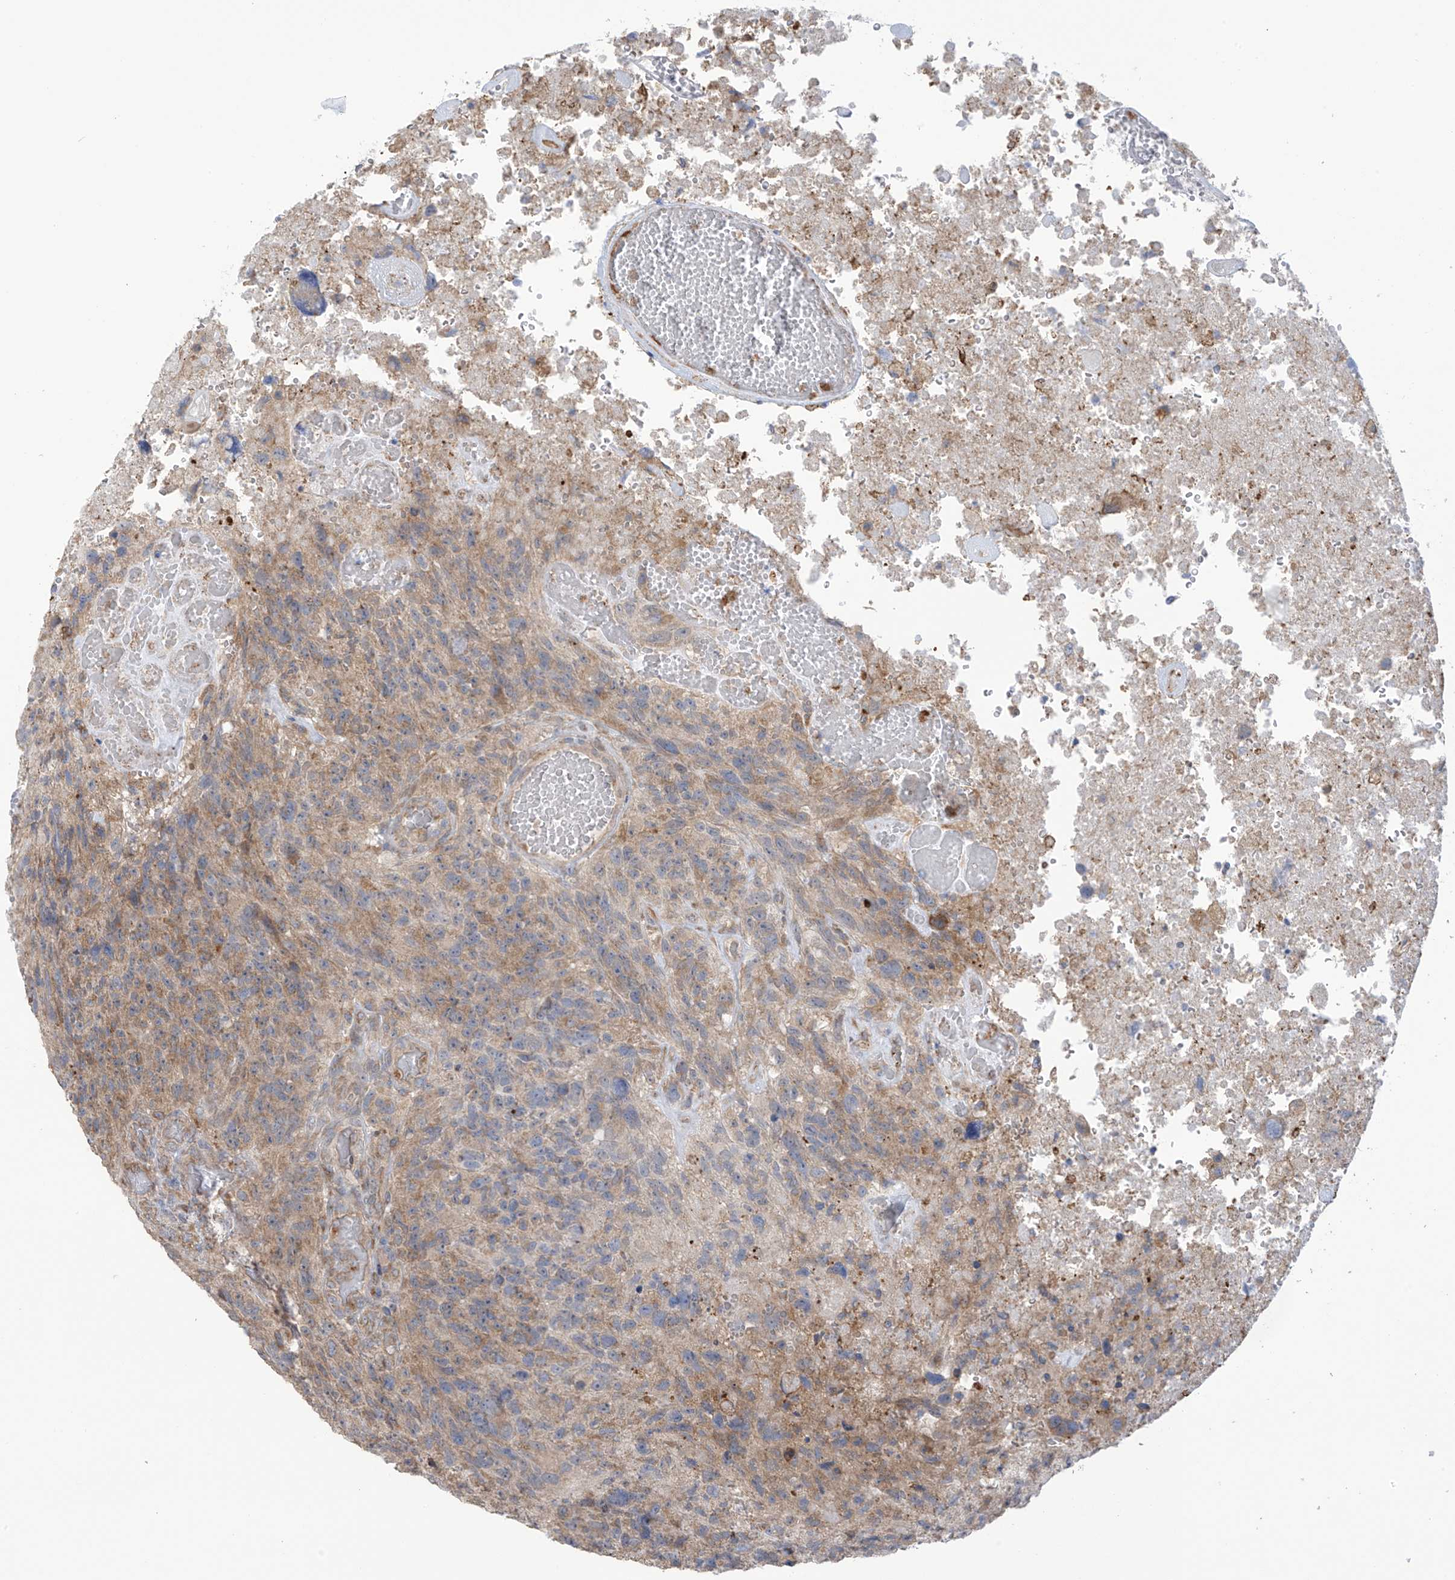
{"staining": {"intensity": "moderate", "quantity": "25%-75%", "location": "cytoplasmic/membranous"}, "tissue": "glioma", "cell_type": "Tumor cells", "image_type": "cancer", "snomed": [{"axis": "morphology", "description": "Glioma, malignant, High grade"}, {"axis": "topography", "description": "Brain"}], "caption": "Glioma stained with a brown dye exhibits moderate cytoplasmic/membranous positive staining in approximately 25%-75% of tumor cells.", "gene": "KIAA1522", "patient": {"sex": "male", "age": 69}}